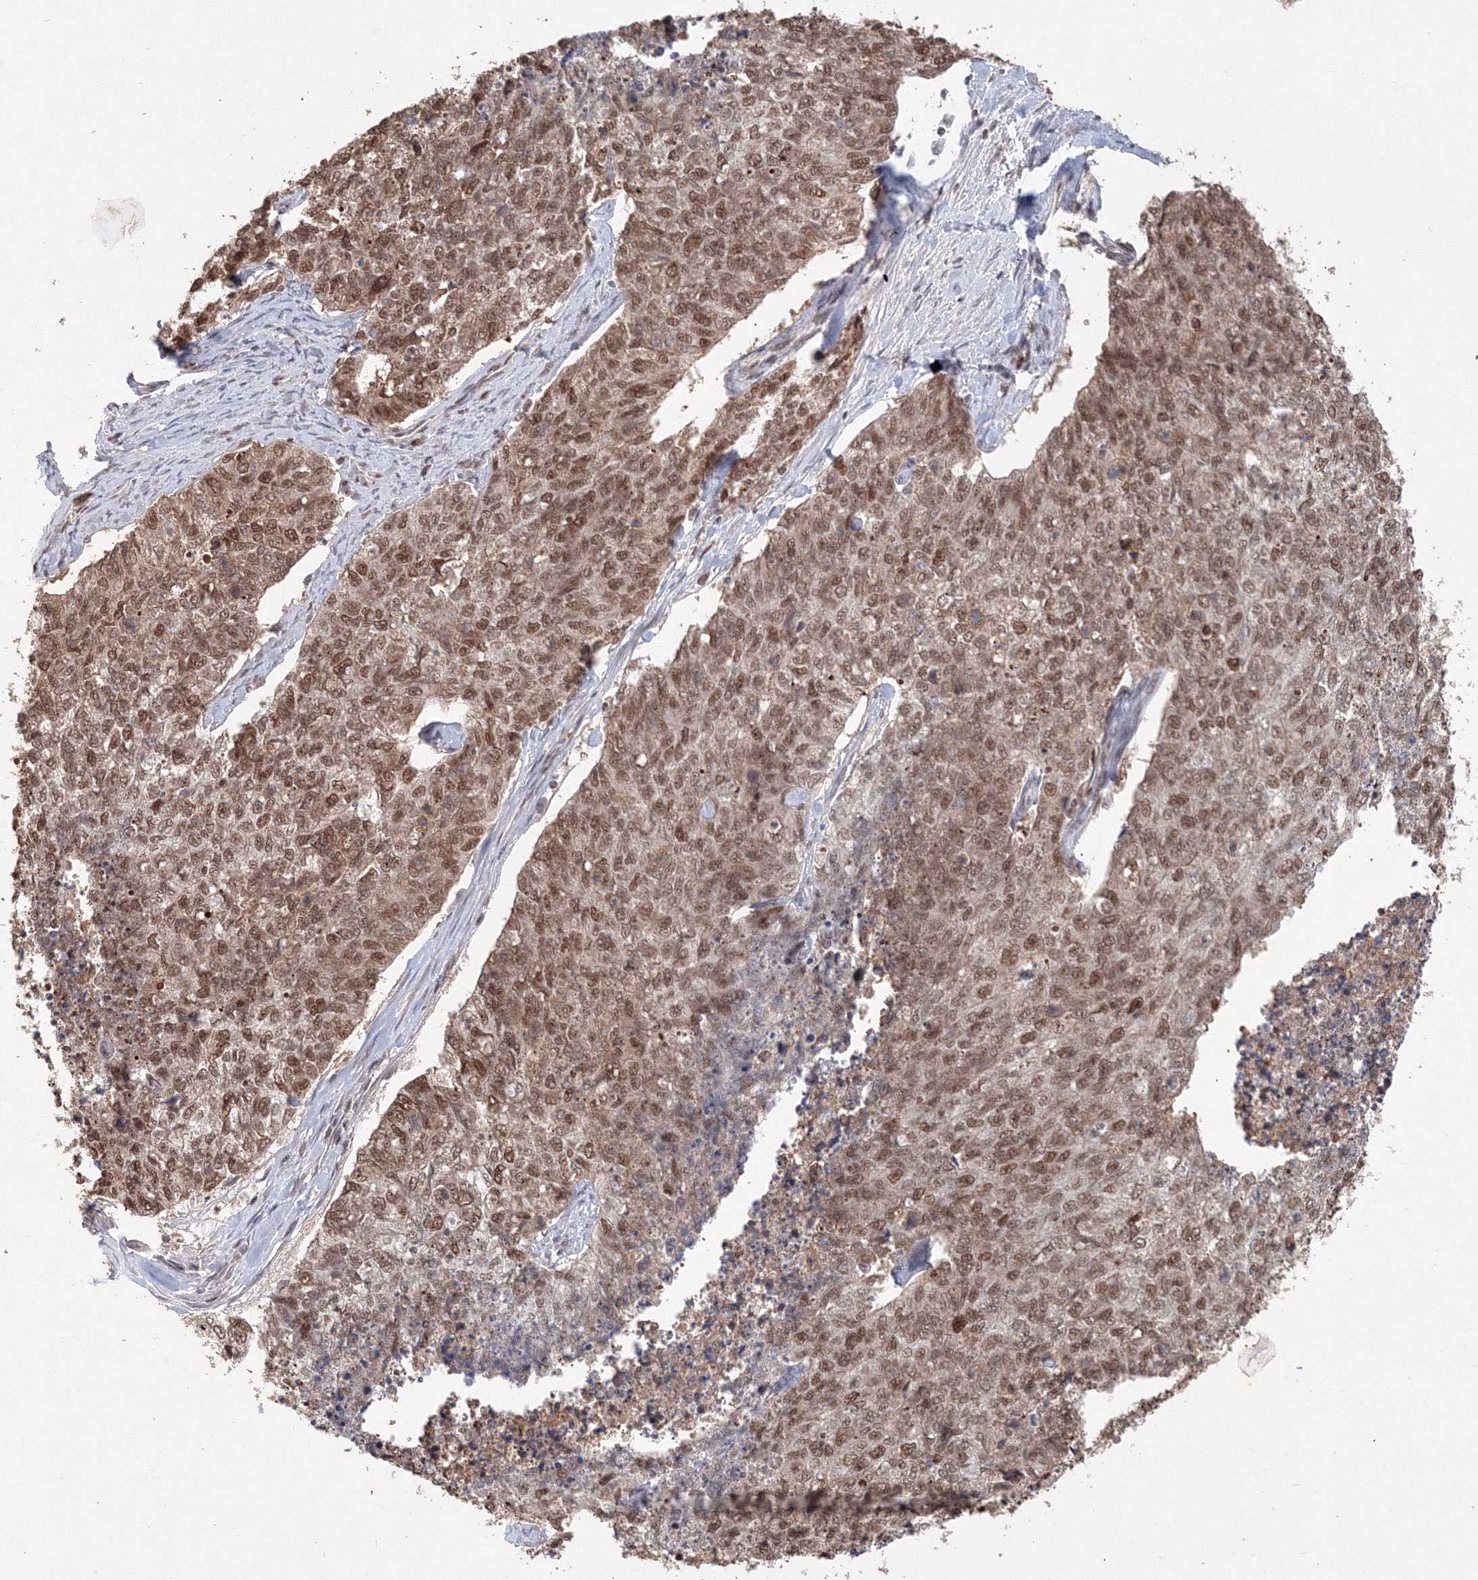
{"staining": {"intensity": "moderate", "quantity": ">75%", "location": "cytoplasmic/membranous,nuclear"}, "tissue": "cervical cancer", "cell_type": "Tumor cells", "image_type": "cancer", "snomed": [{"axis": "morphology", "description": "Squamous cell carcinoma, NOS"}, {"axis": "topography", "description": "Cervix"}], "caption": "Cervical cancer tissue shows moderate cytoplasmic/membranous and nuclear staining in approximately >75% of tumor cells", "gene": "IWS1", "patient": {"sex": "female", "age": 63}}